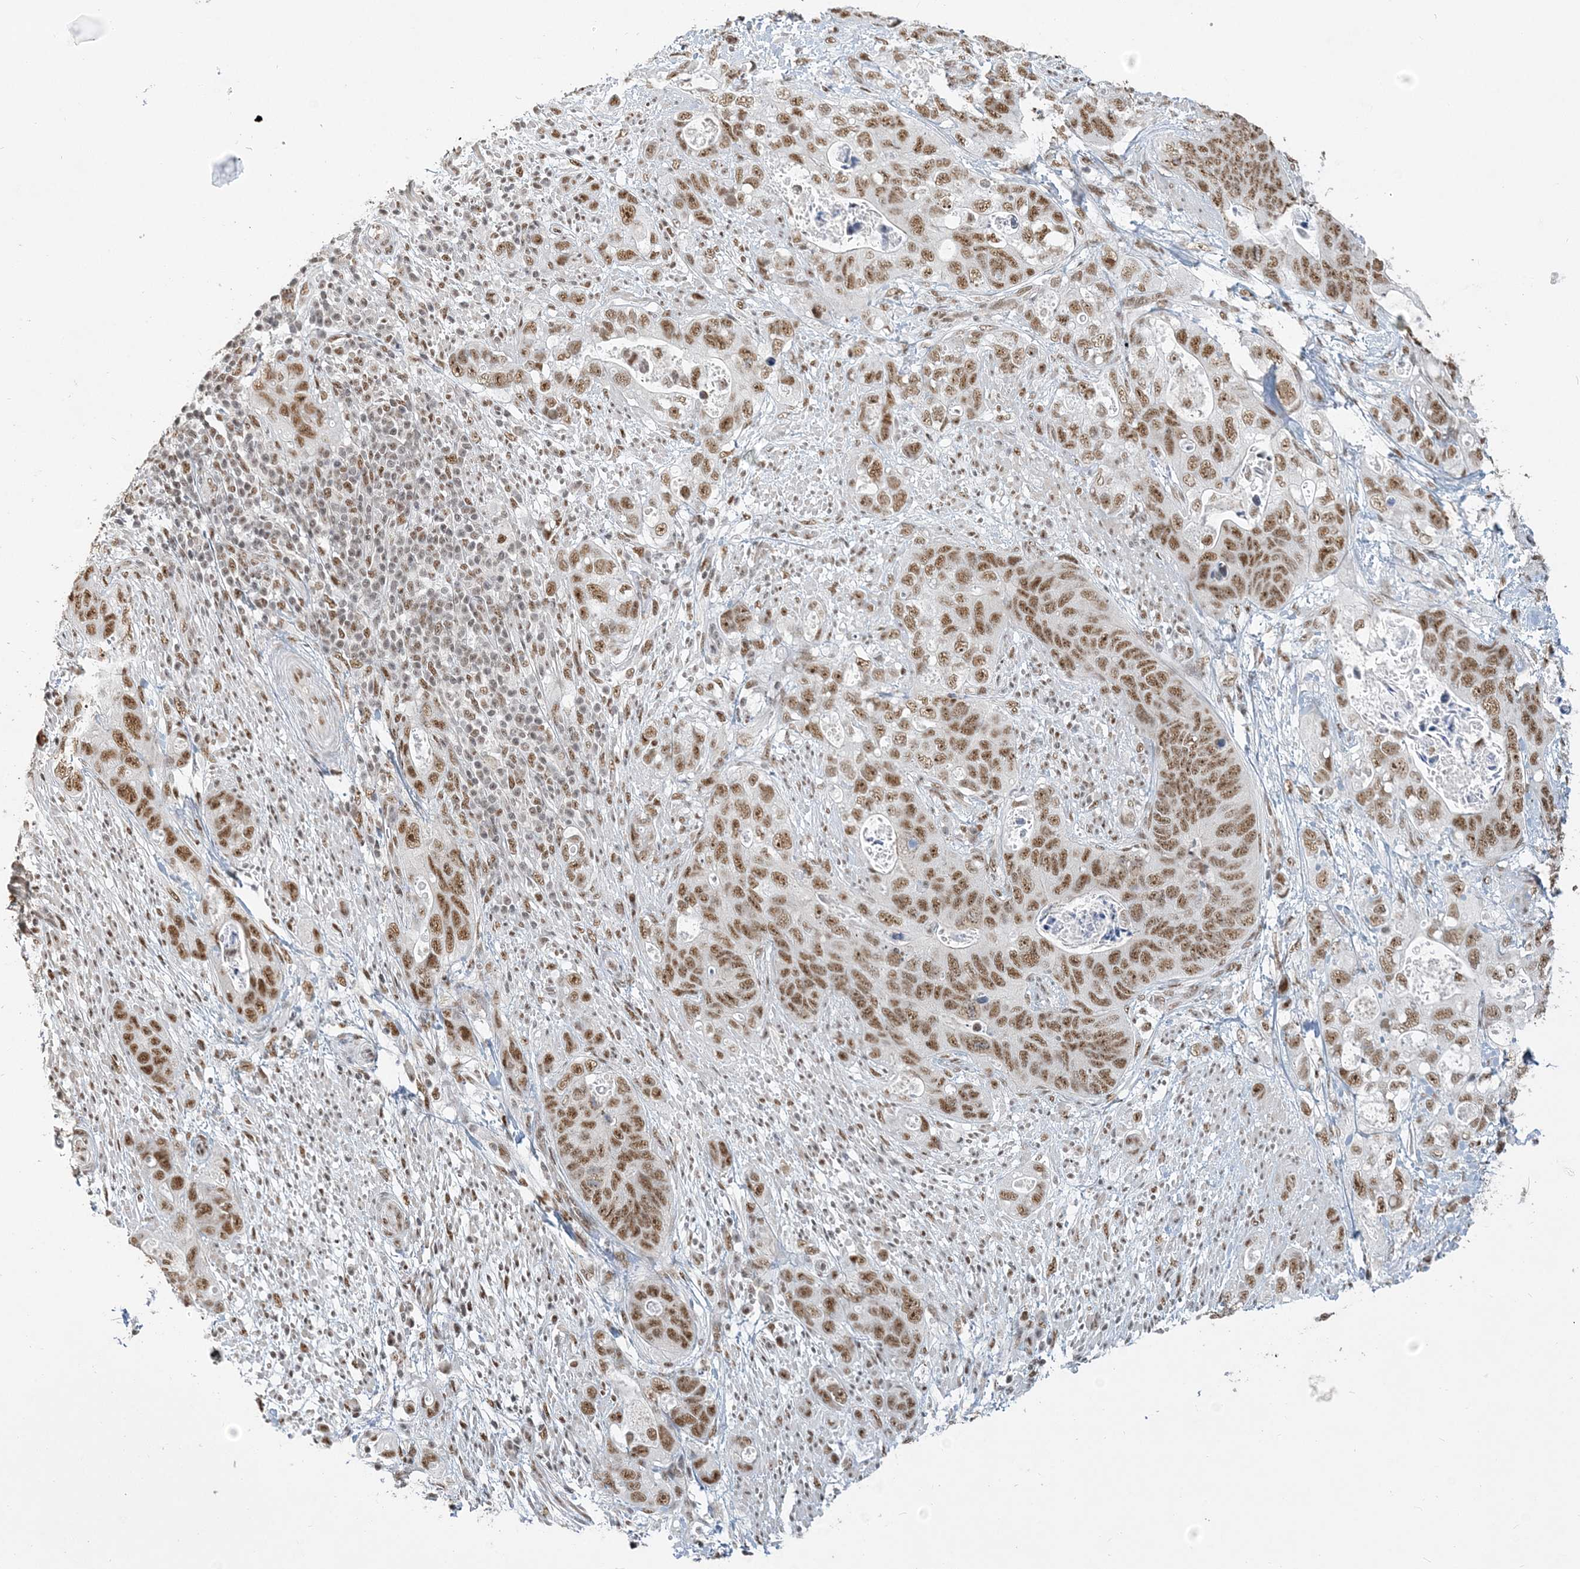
{"staining": {"intensity": "moderate", "quantity": ">75%", "location": "nuclear"}, "tissue": "stomach cancer", "cell_type": "Tumor cells", "image_type": "cancer", "snomed": [{"axis": "morphology", "description": "Adenocarcinoma, NOS"}, {"axis": "topography", "description": "Stomach"}], "caption": "A photomicrograph of stomach cancer (adenocarcinoma) stained for a protein exhibits moderate nuclear brown staining in tumor cells. Ihc stains the protein of interest in brown and the nuclei are stained blue.", "gene": "PLRG1", "patient": {"sex": "female", "age": 89}}